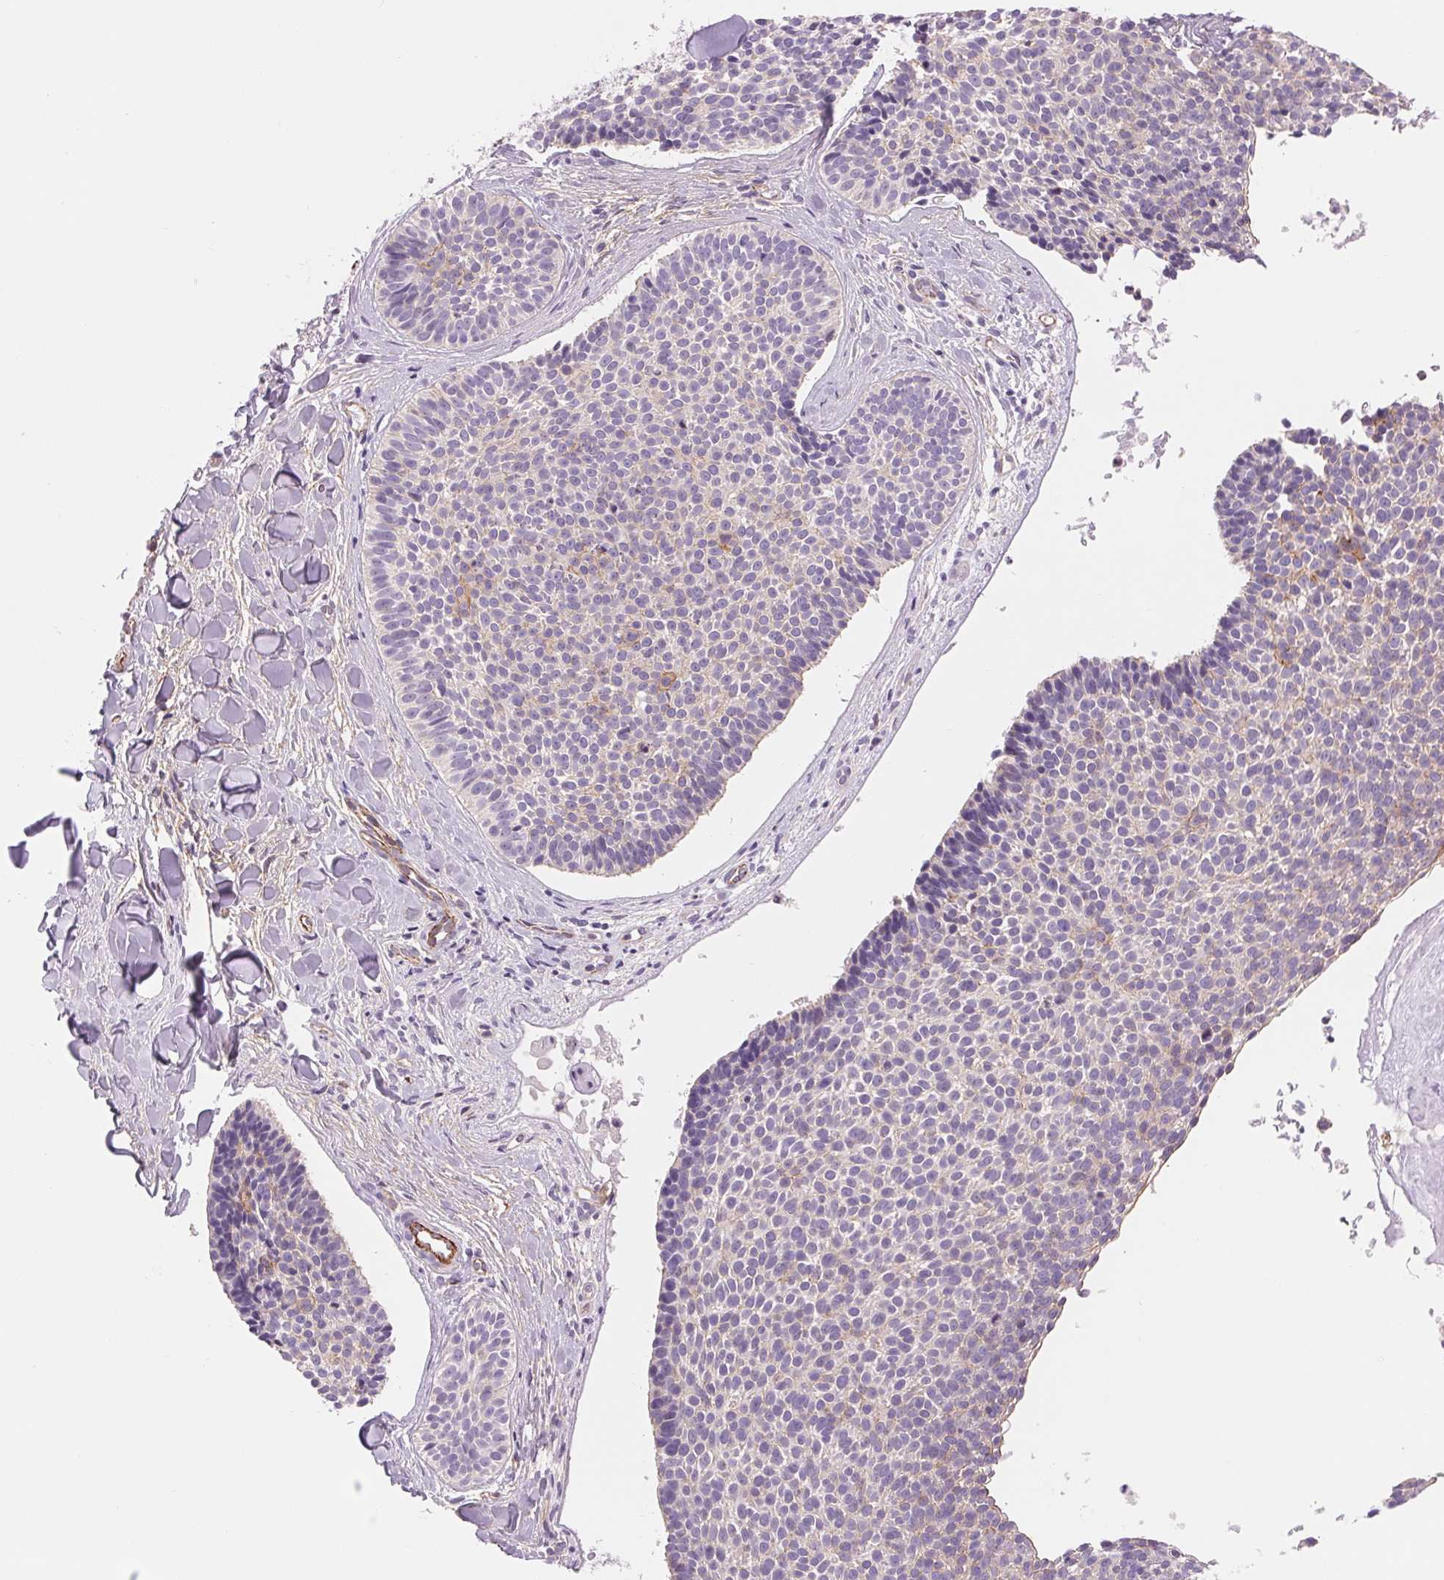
{"staining": {"intensity": "weak", "quantity": "<25%", "location": "cytoplasmic/membranous"}, "tissue": "skin cancer", "cell_type": "Tumor cells", "image_type": "cancer", "snomed": [{"axis": "morphology", "description": "Basal cell carcinoma"}, {"axis": "topography", "description": "Skin"}], "caption": "Tumor cells are negative for brown protein staining in basal cell carcinoma (skin).", "gene": "DIXDC1", "patient": {"sex": "male", "age": 82}}